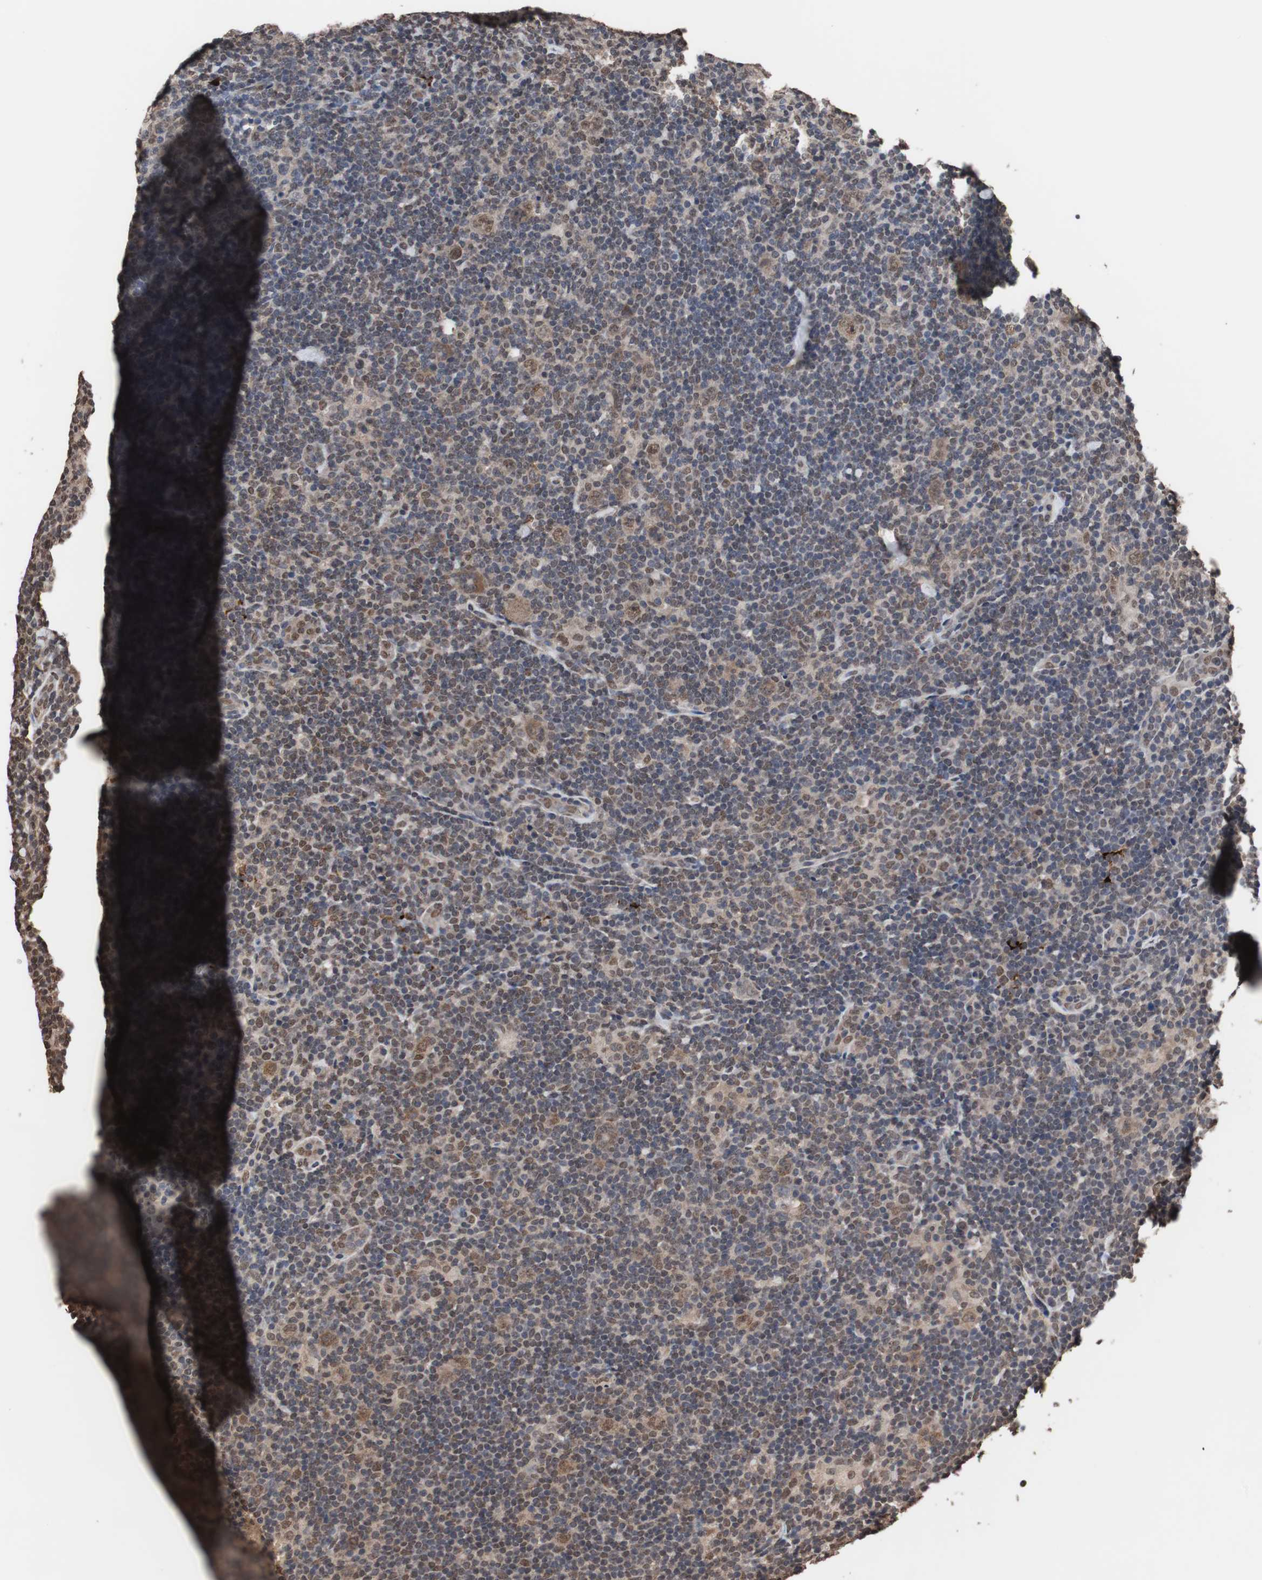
{"staining": {"intensity": "moderate", "quantity": ">75%", "location": "cytoplasmic/membranous,nuclear"}, "tissue": "lymphoma", "cell_type": "Tumor cells", "image_type": "cancer", "snomed": [{"axis": "morphology", "description": "Hodgkin's disease, NOS"}, {"axis": "topography", "description": "Lymph node"}], "caption": "Immunohistochemistry (DAB (3,3'-diaminobenzidine)) staining of Hodgkin's disease shows moderate cytoplasmic/membranous and nuclear protein staining in about >75% of tumor cells. The staining was performed using DAB, with brown indicating positive protein expression. Nuclei are stained blue with hematoxylin.", "gene": "MED27", "patient": {"sex": "female", "age": 57}}